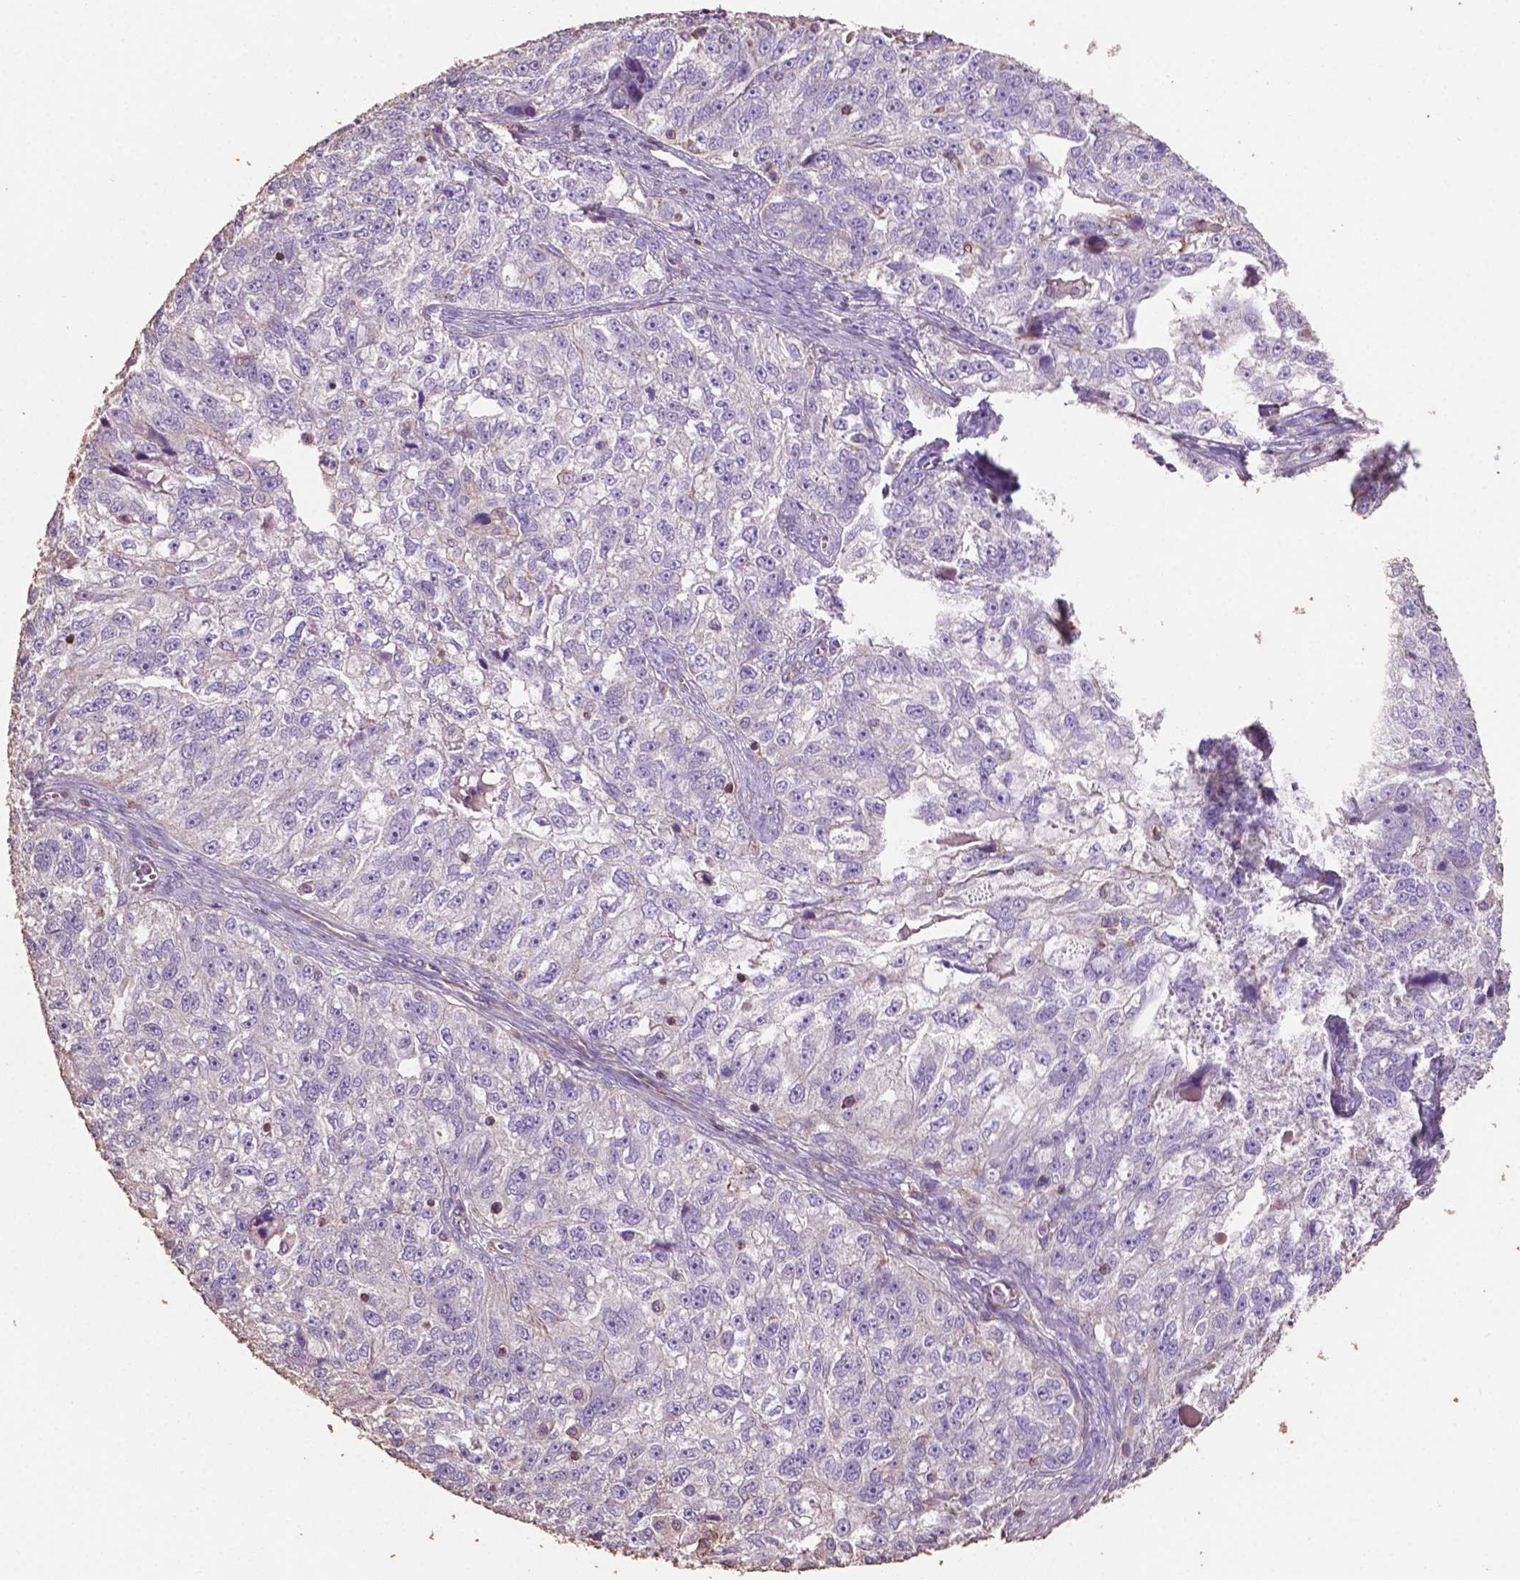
{"staining": {"intensity": "negative", "quantity": "none", "location": "none"}, "tissue": "ovarian cancer", "cell_type": "Tumor cells", "image_type": "cancer", "snomed": [{"axis": "morphology", "description": "Cystadenocarcinoma, serous, NOS"}, {"axis": "topography", "description": "Ovary"}], "caption": "This is an IHC photomicrograph of human ovarian cancer. There is no expression in tumor cells.", "gene": "COMMD4", "patient": {"sex": "female", "age": 51}}